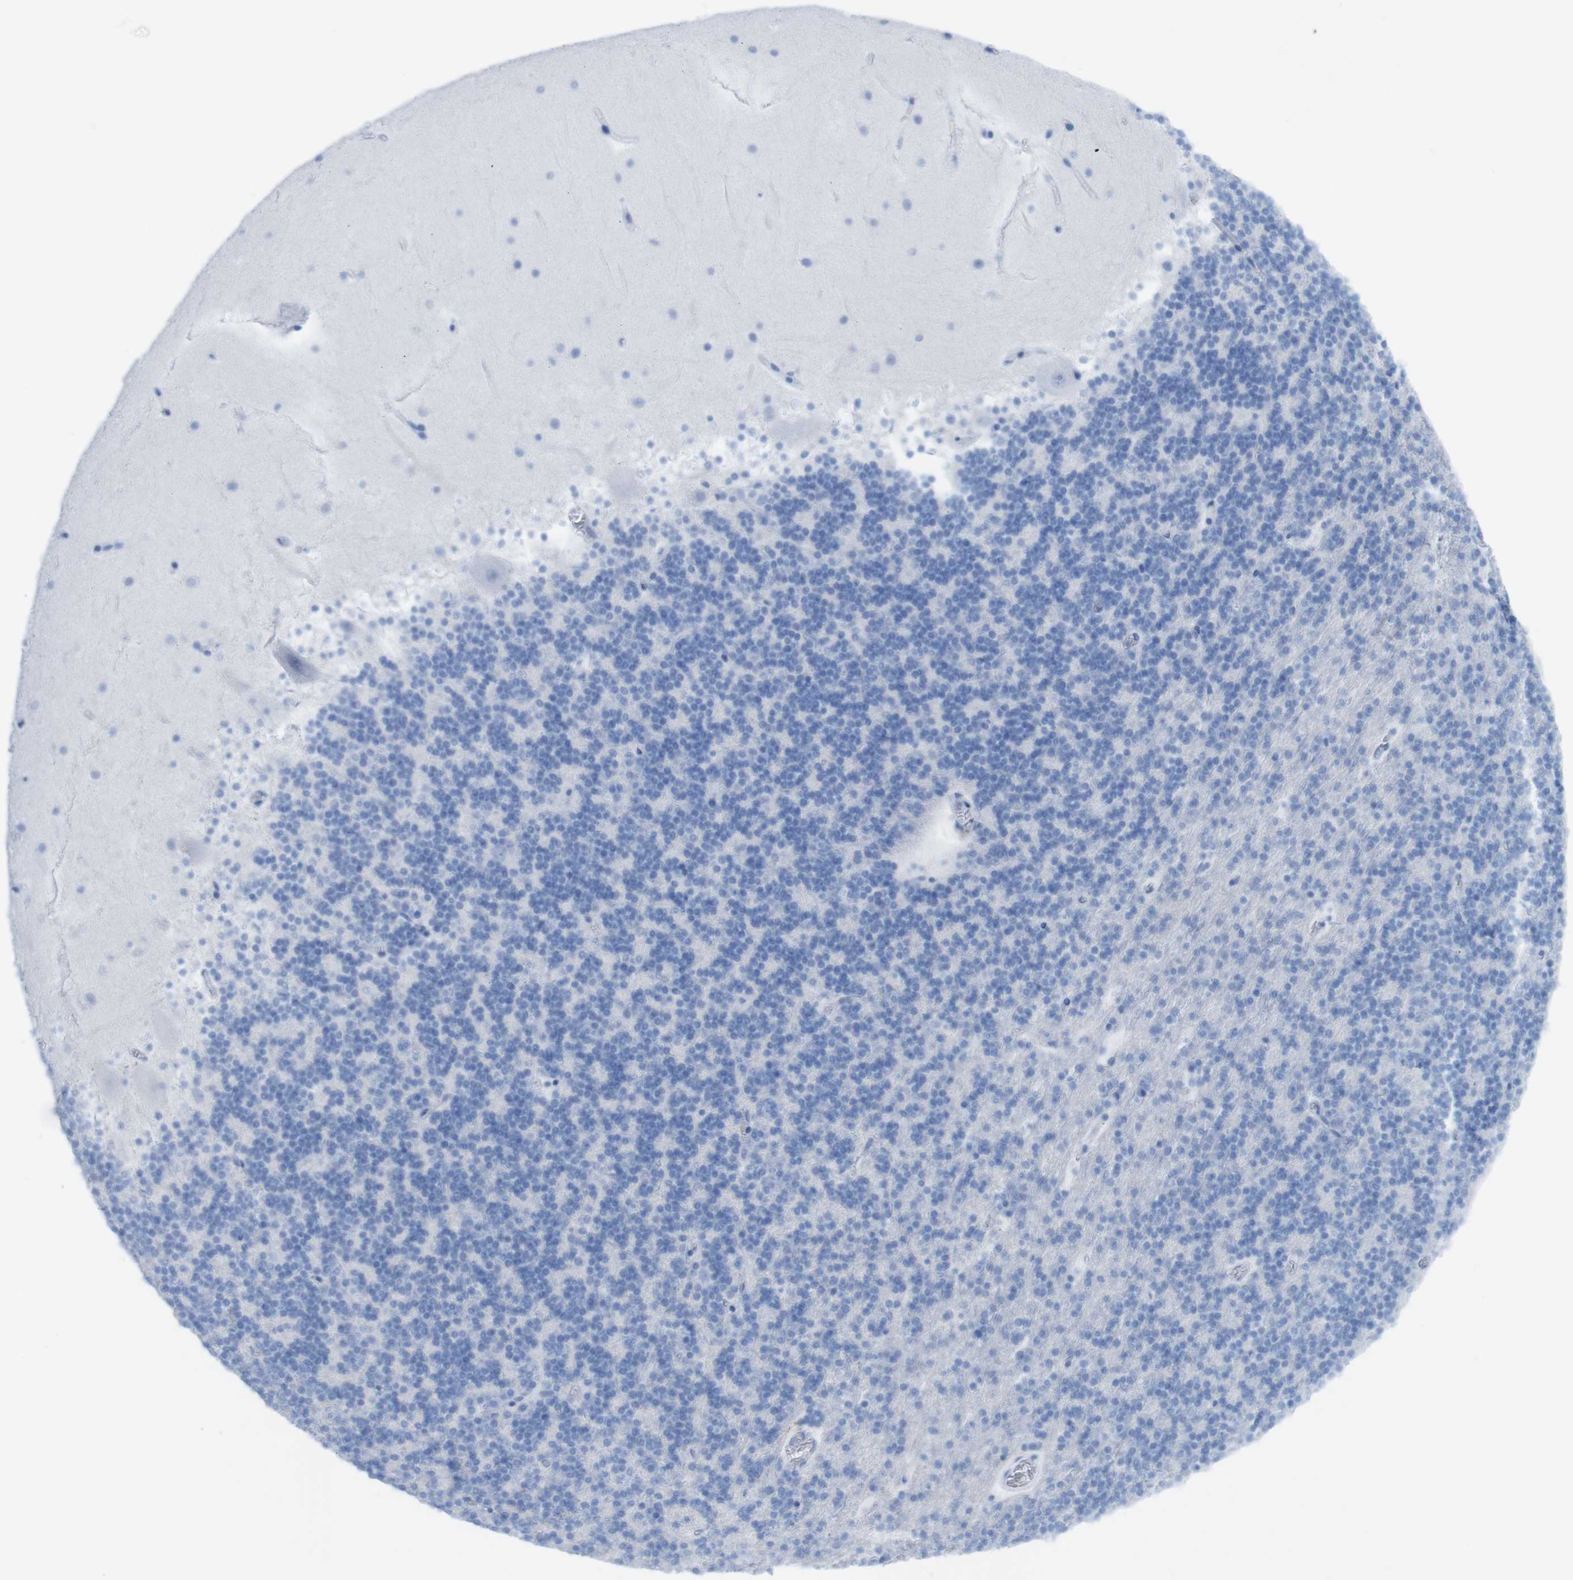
{"staining": {"intensity": "negative", "quantity": "none", "location": "none"}, "tissue": "cerebellum", "cell_type": "Cells in granular layer", "image_type": "normal", "snomed": [{"axis": "morphology", "description": "Normal tissue, NOS"}, {"axis": "topography", "description": "Cerebellum"}], "caption": "Benign cerebellum was stained to show a protein in brown. There is no significant expression in cells in granular layer. (Brightfield microscopy of DAB IHC at high magnification).", "gene": "MYH7", "patient": {"sex": "male", "age": 45}}